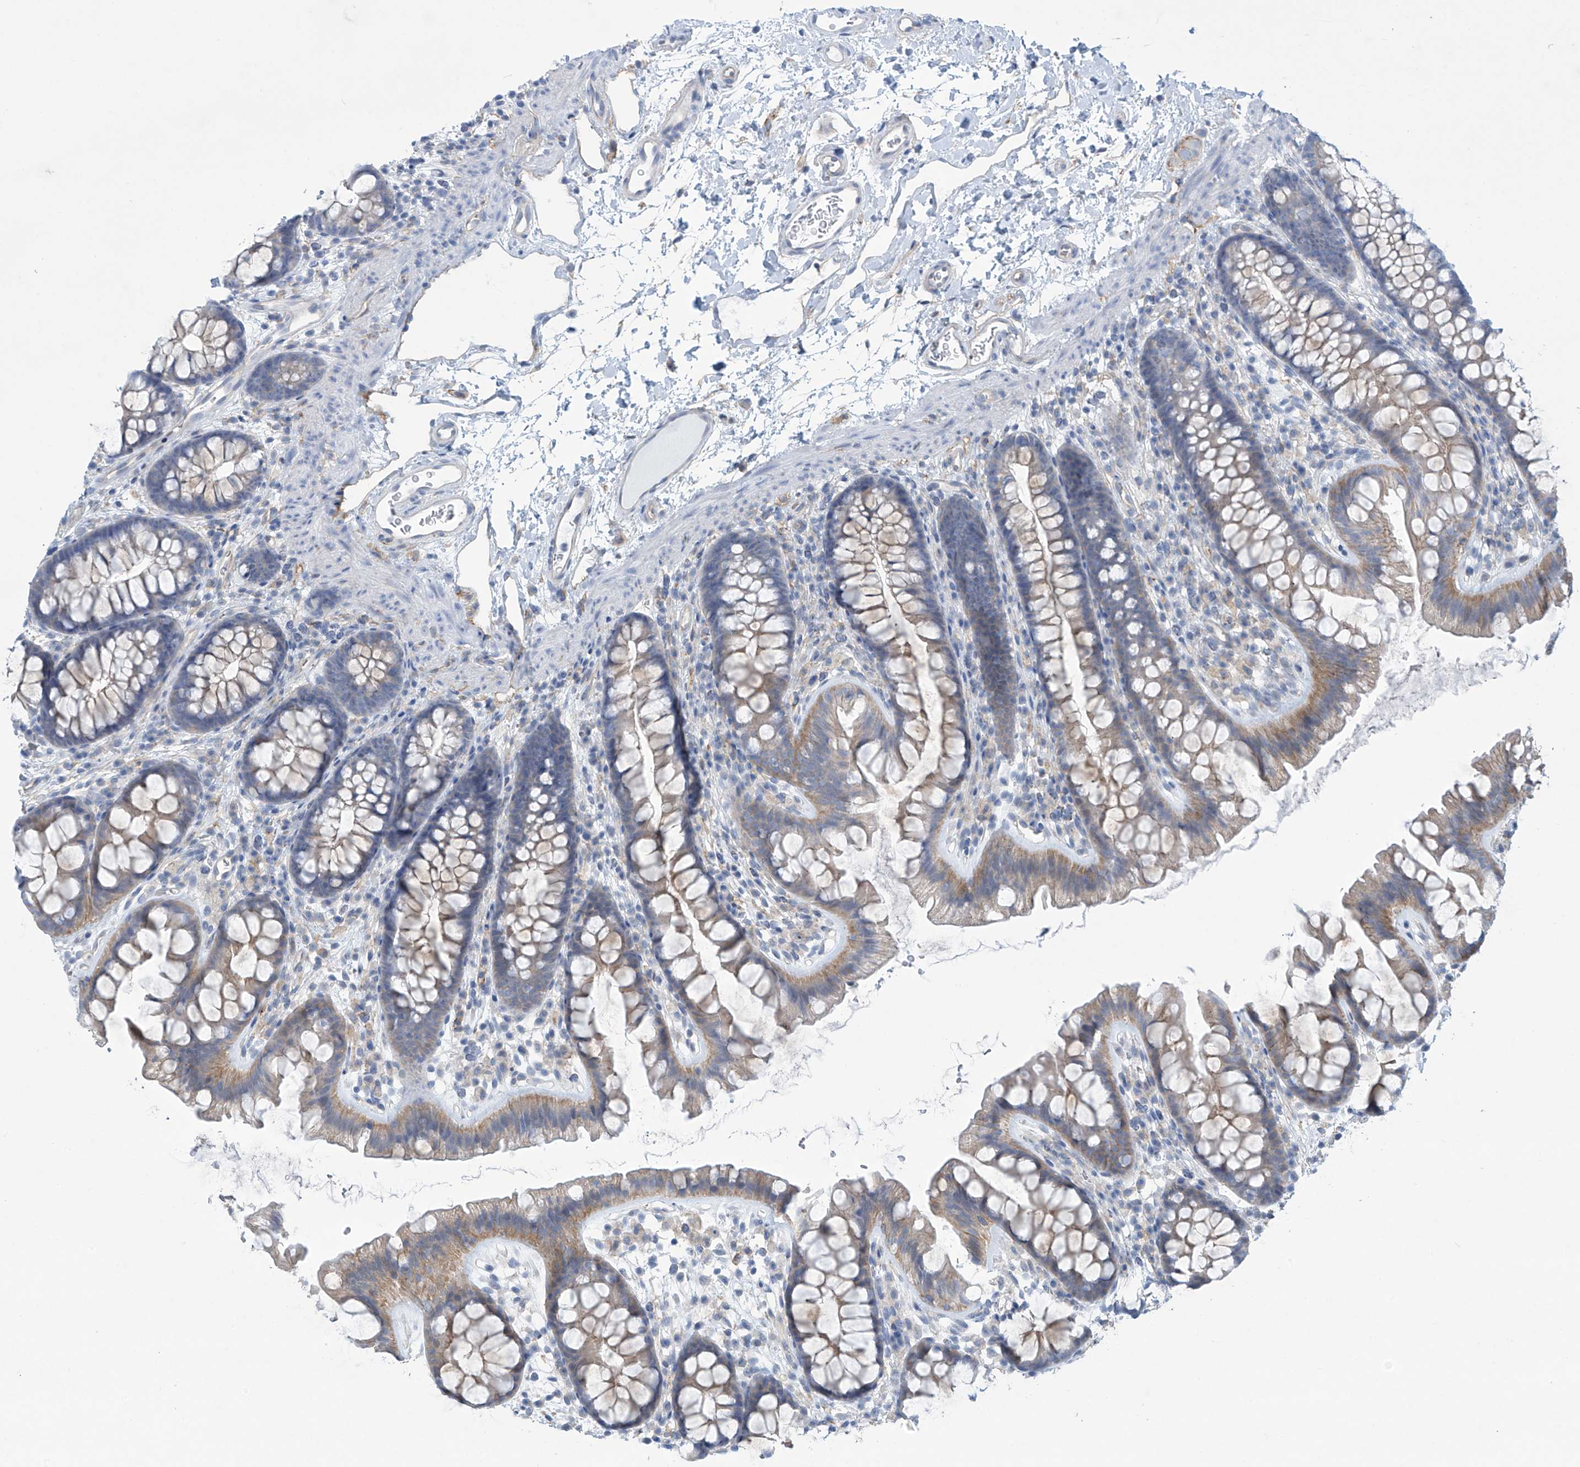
{"staining": {"intensity": "negative", "quantity": "none", "location": "none"}, "tissue": "colon", "cell_type": "Endothelial cells", "image_type": "normal", "snomed": [{"axis": "morphology", "description": "Normal tissue, NOS"}, {"axis": "topography", "description": "Colon"}], "caption": "Immunohistochemistry (IHC) image of benign colon stained for a protein (brown), which displays no expression in endothelial cells.", "gene": "ABHD13", "patient": {"sex": "female", "age": 62}}